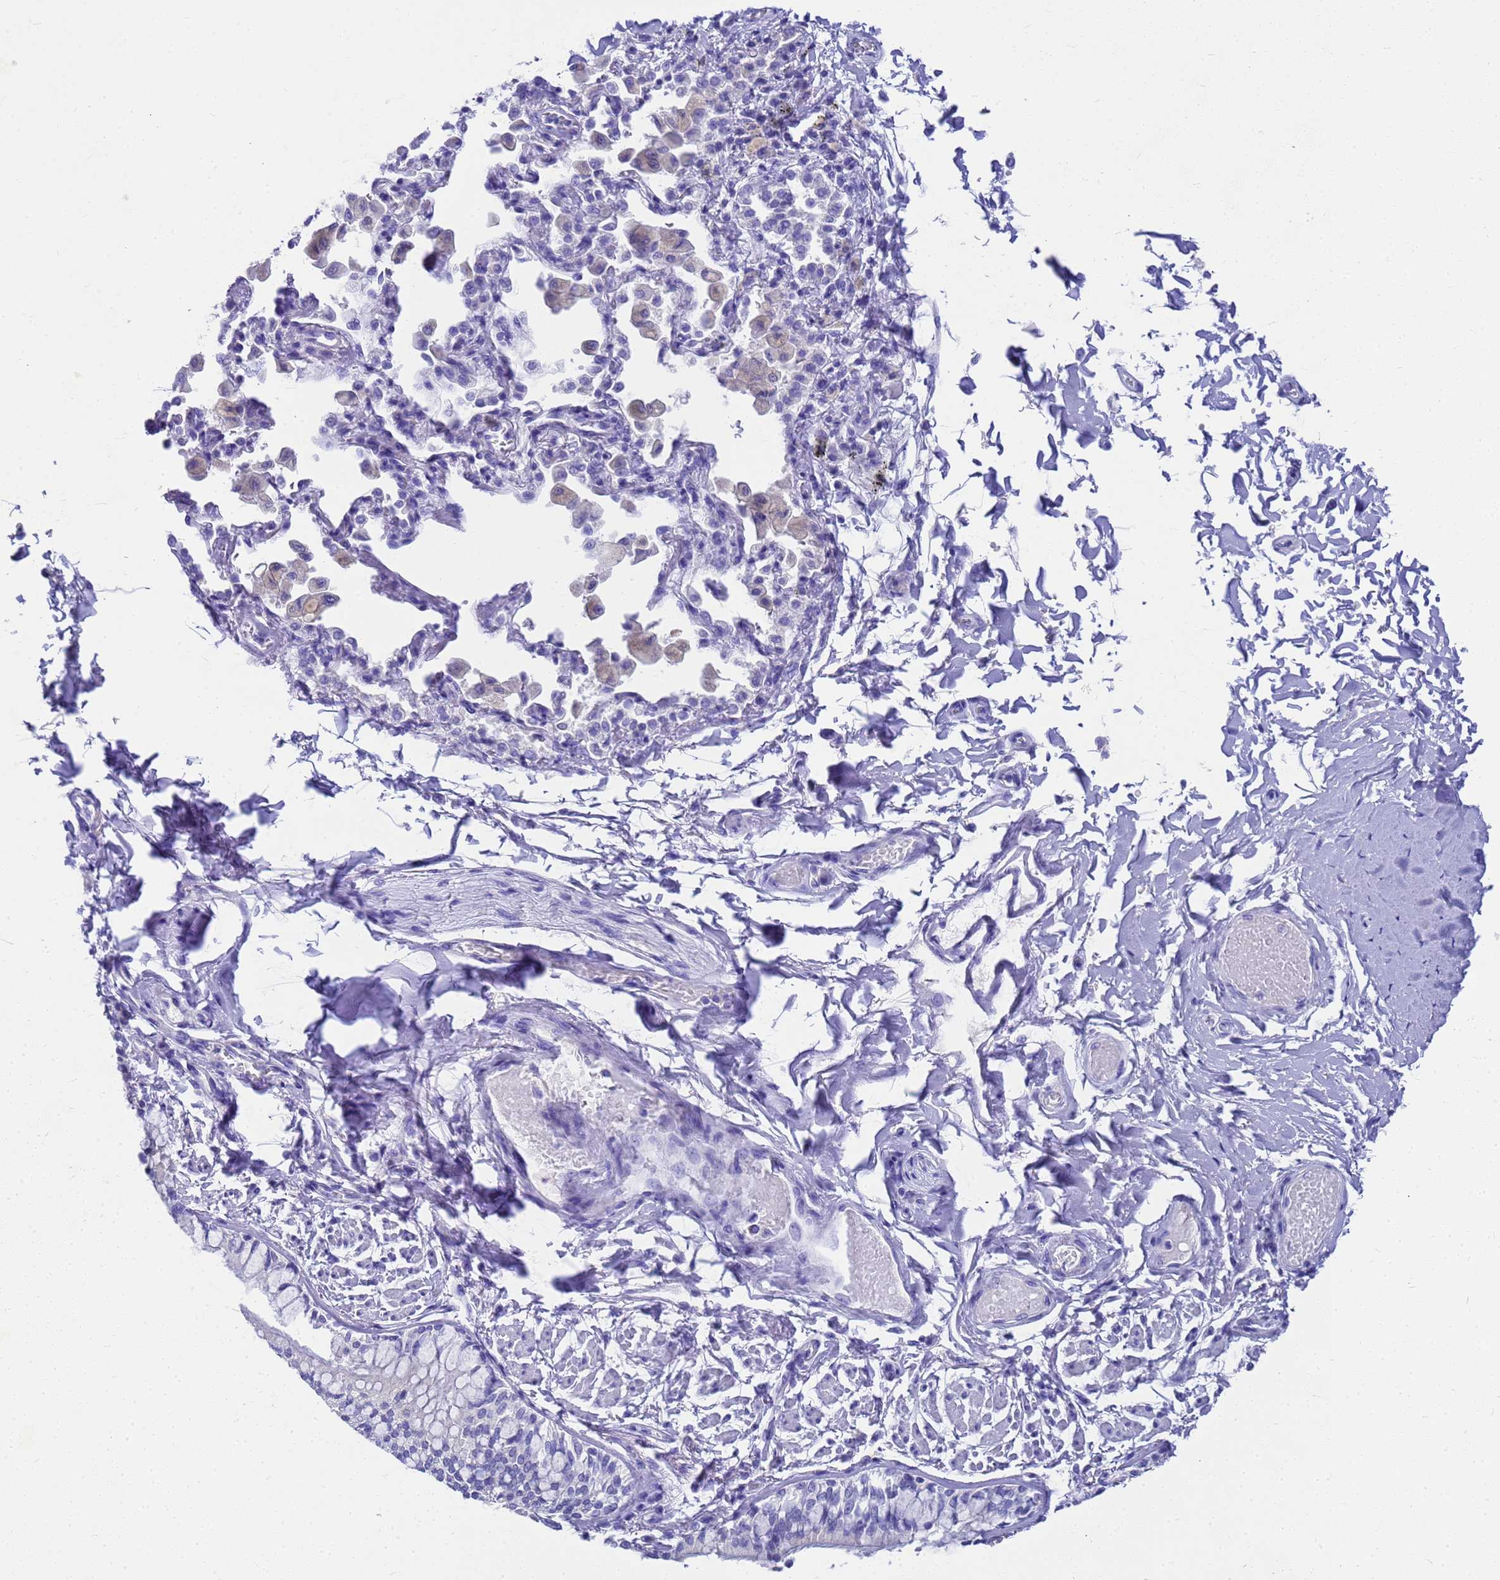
{"staining": {"intensity": "negative", "quantity": "none", "location": "none"}, "tissue": "bronchus", "cell_type": "Respiratory epithelial cells", "image_type": "normal", "snomed": [{"axis": "morphology", "description": "Normal tissue, NOS"}, {"axis": "morphology", "description": "Inflammation, NOS"}, {"axis": "topography", "description": "Lung"}], "caption": "High magnification brightfield microscopy of benign bronchus stained with DAB (brown) and counterstained with hematoxylin (blue): respiratory epithelial cells show no significant positivity.", "gene": "MS4A13", "patient": {"sex": "female", "age": 46}}